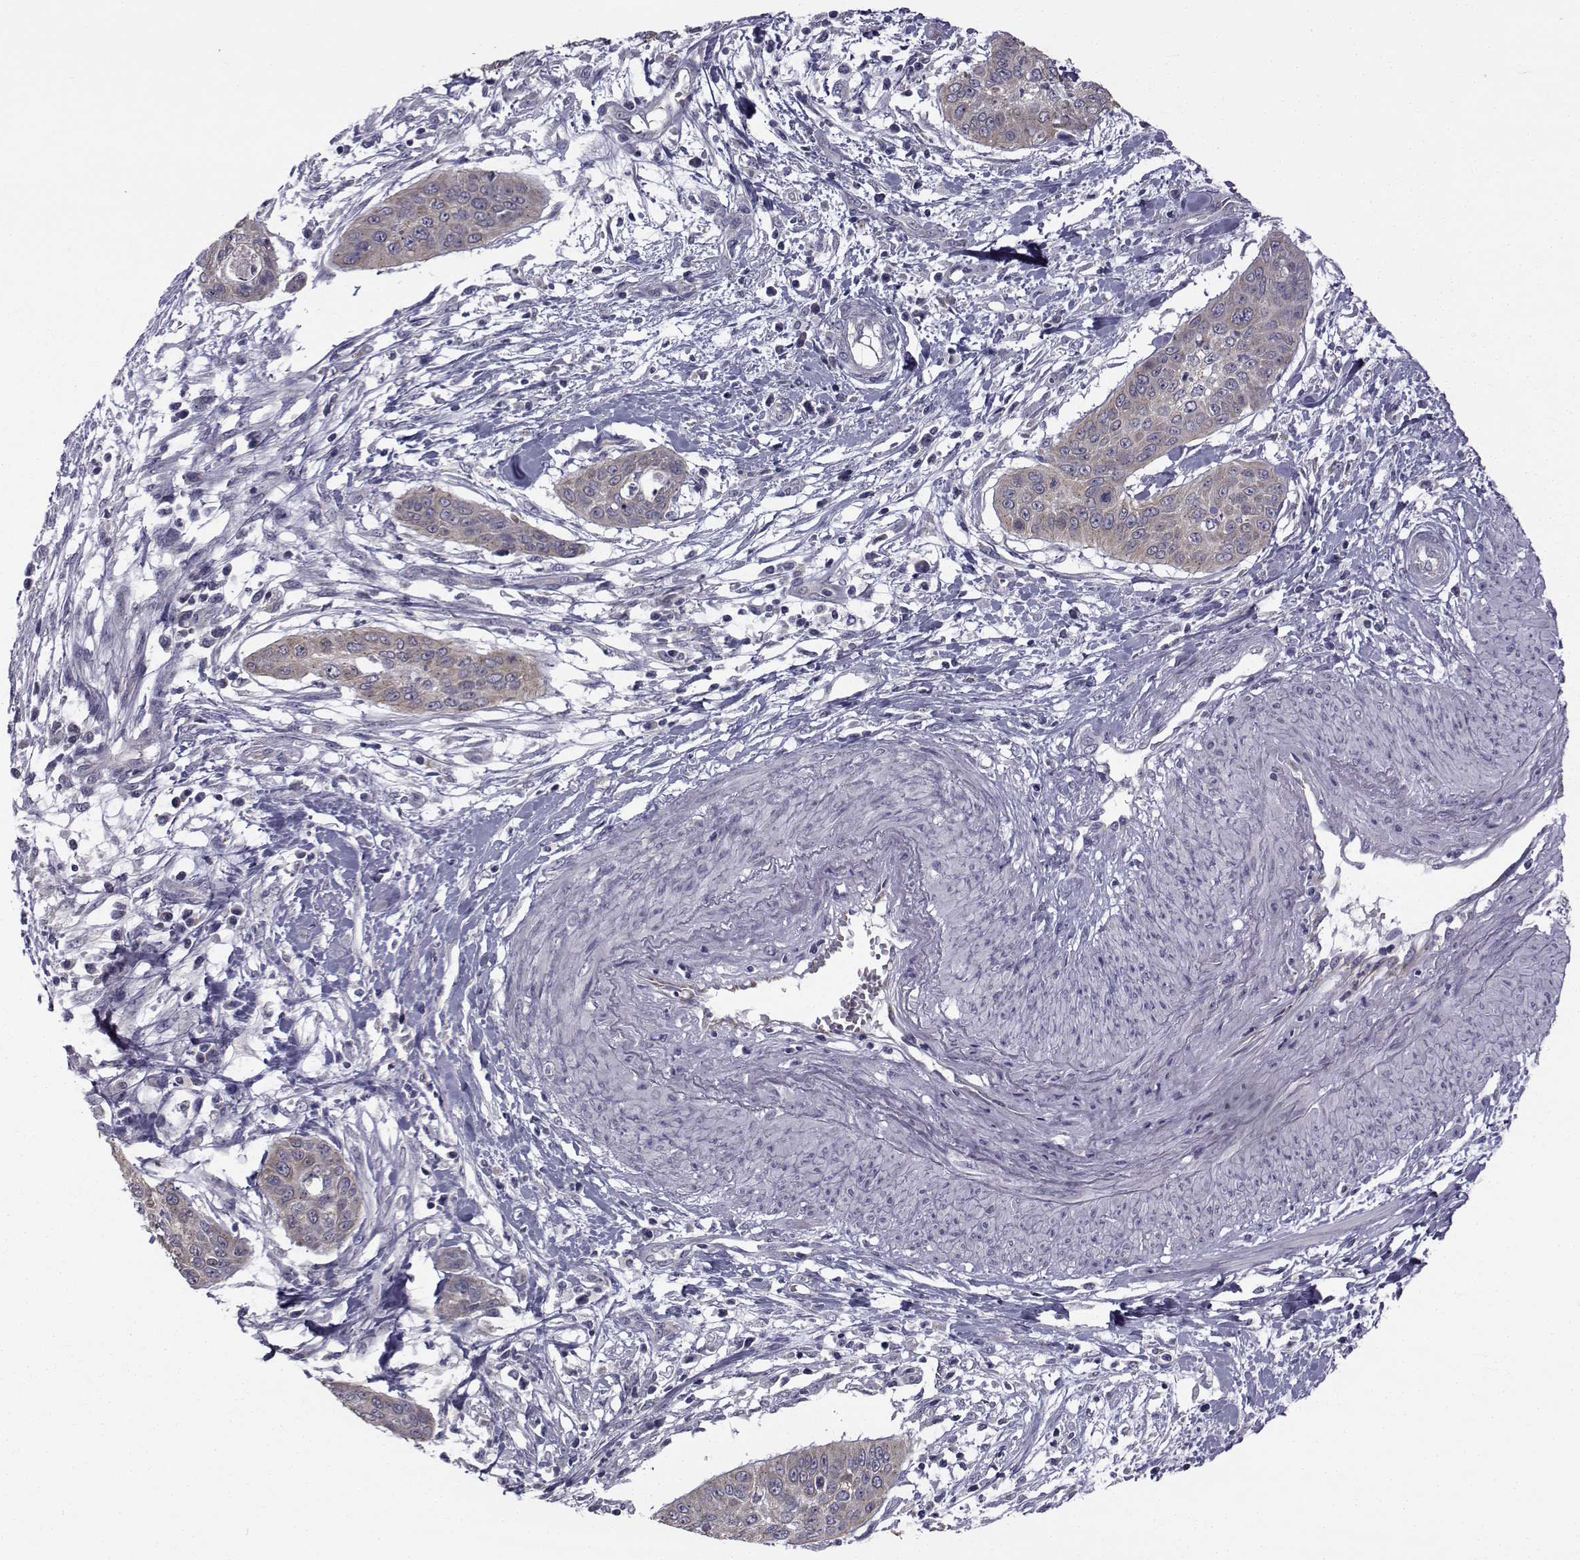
{"staining": {"intensity": "negative", "quantity": "none", "location": "none"}, "tissue": "cervical cancer", "cell_type": "Tumor cells", "image_type": "cancer", "snomed": [{"axis": "morphology", "description": "Squamous cell carcinoma, NOS"}, {"axis": "topography", "description": "Cervix"}], "caption": "High magnification brightfield microscopy of cervical cancer (squamous cell carcinoma) stained with DAB (3,3'-diaminobenzidine) (brown) and counterstained with hematoxylin (blue): tumor cells show no significant positivity.", "gene": "ANGPT1", "patient": {"sex": "female", "age": 39}}